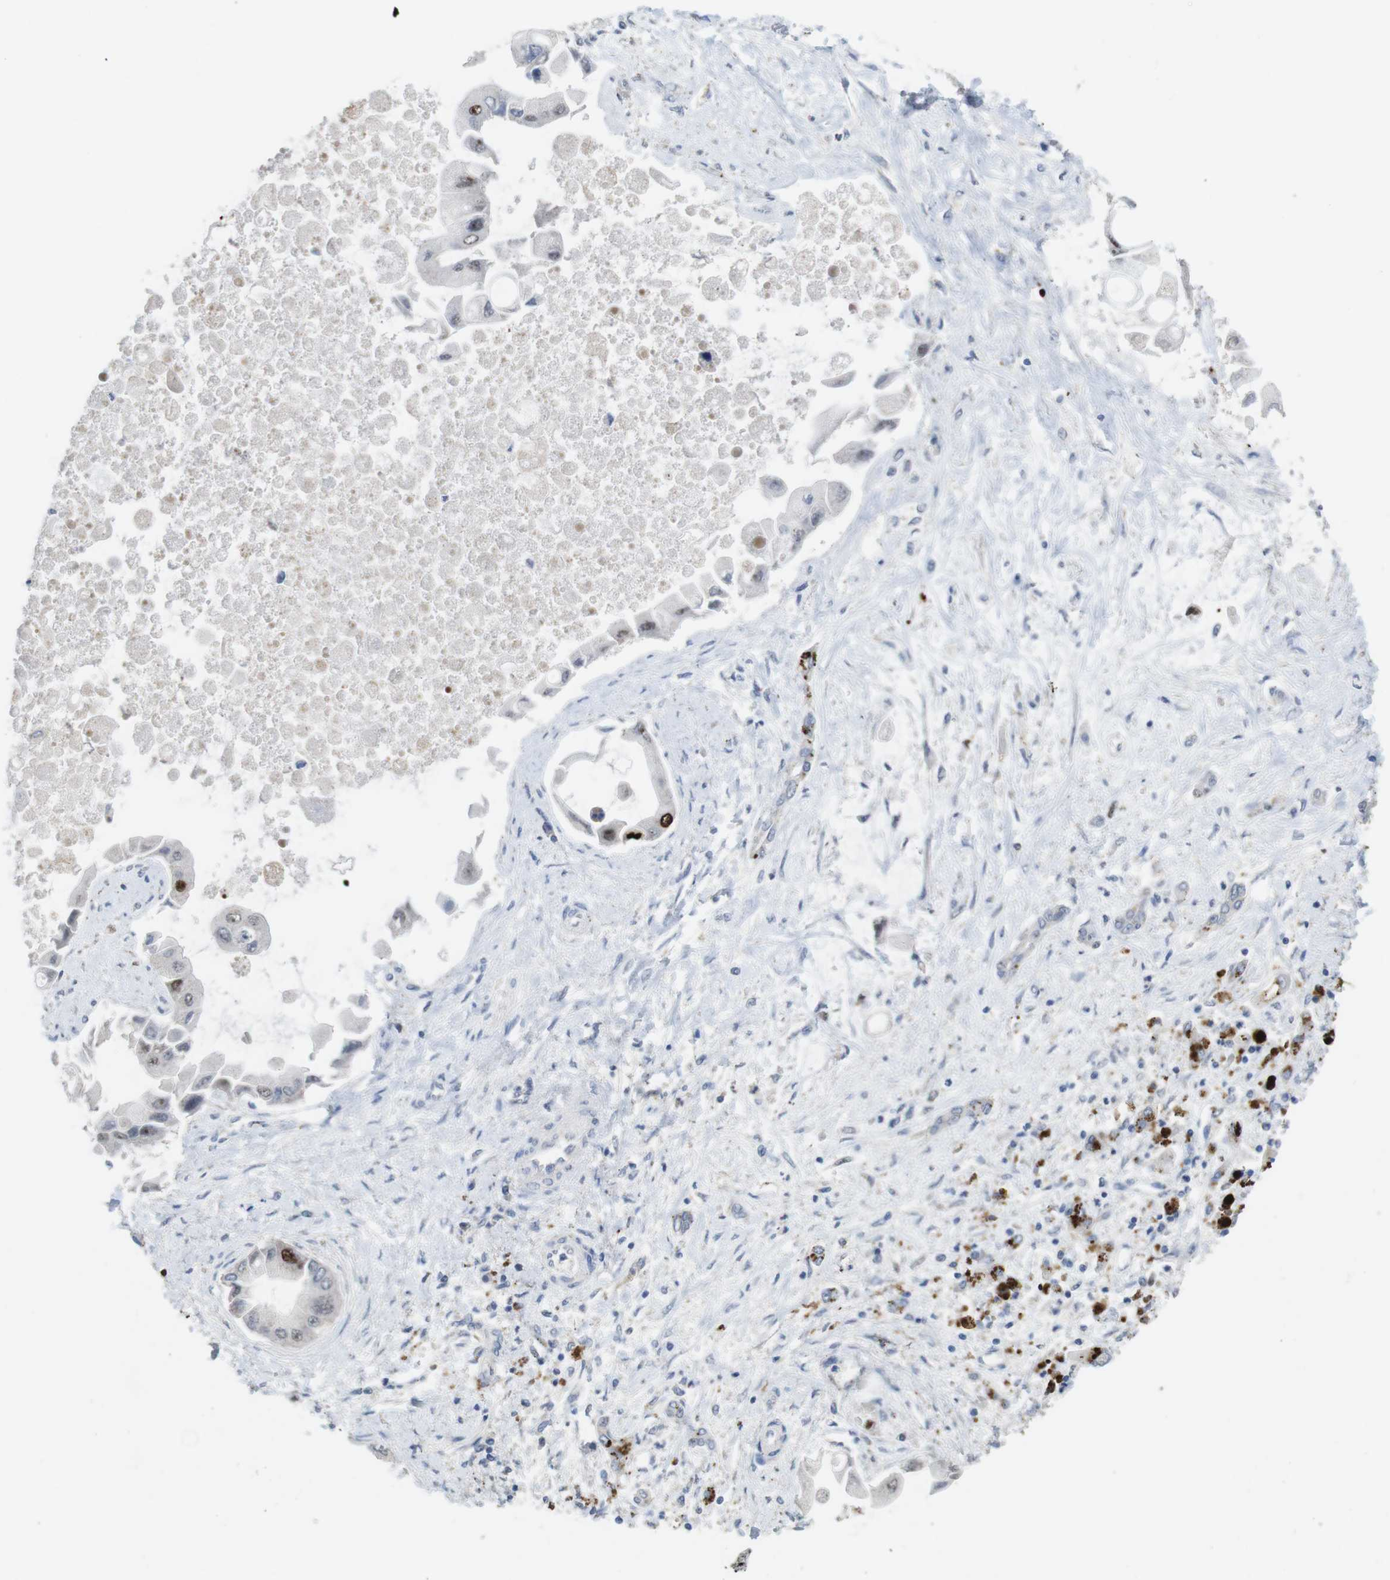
{"staining": {"intensity": "strong", "quantity": "<25%", "location": "nuclear"}, "tissue": "liver cancer", "cell_type": "Tumor cells", "image_type": "cancer", "snomed": [{"axis": "morphology", "description": "Cholangiocarcinoma"}, {"axis": "topography", "description": "Liver"}], "caption": "Protein expression analysis of liver cholangiocarcinoma demonstrates strong nuclear expression in about <25% of tumor cells.", "gene": "KPNA2", "patient": {"sex": "male", "age": 50}}